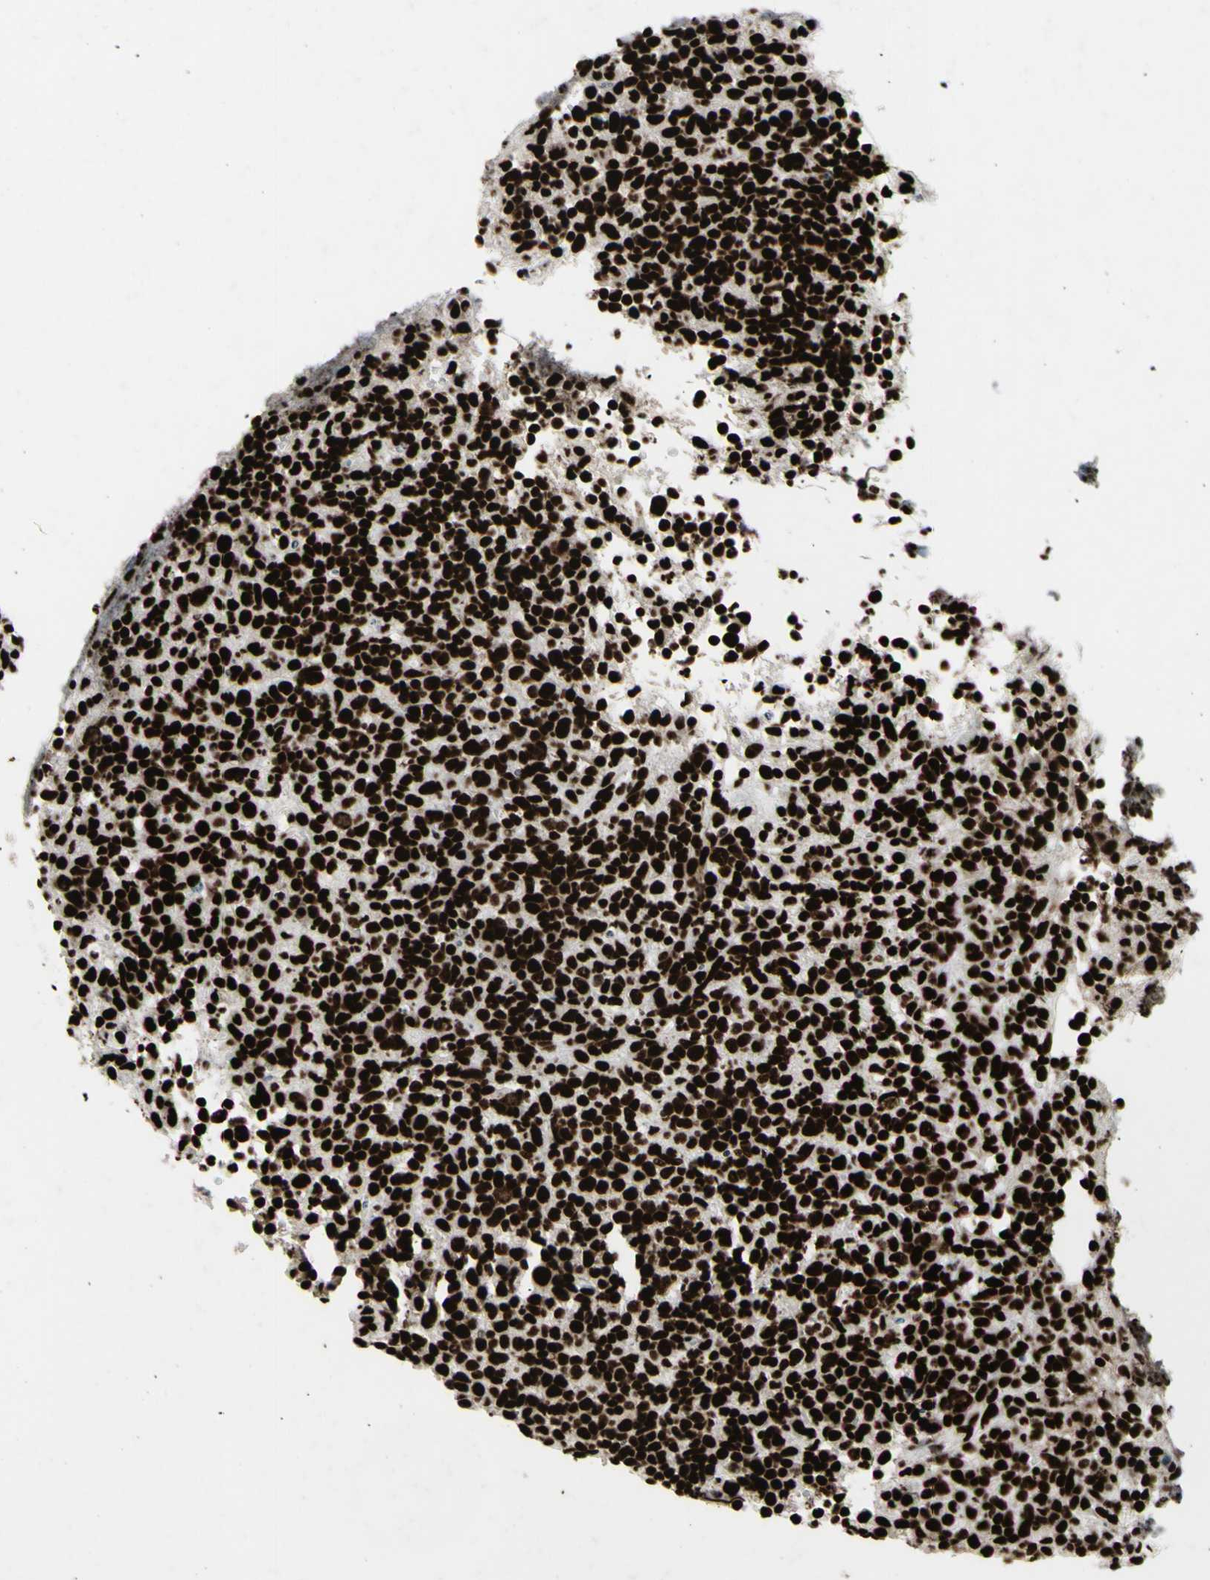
{"staining": {"intensity": "strong", "quantity": ">75%", "location": "nuclear"}, "tissue": "lymphoma", "cell_type": "Tumor cells", "image_type": "cancer", "snomed": [{"axis": "morphology", "description": "Malignant lymphoma, non-Hodgkin's type, High grade"}, {"axis": "topography", "description": "Lymph node"}], "caption": "Protein analysis of high-grade malignant lymphoma, non-Hodgkin's type tissue displays strong nuclear staining in approximately >75% of tumor cells. Nuclei are stained in blue.", "gene": "U2AF2", "patient": {"sex": "female", "age": 76}}